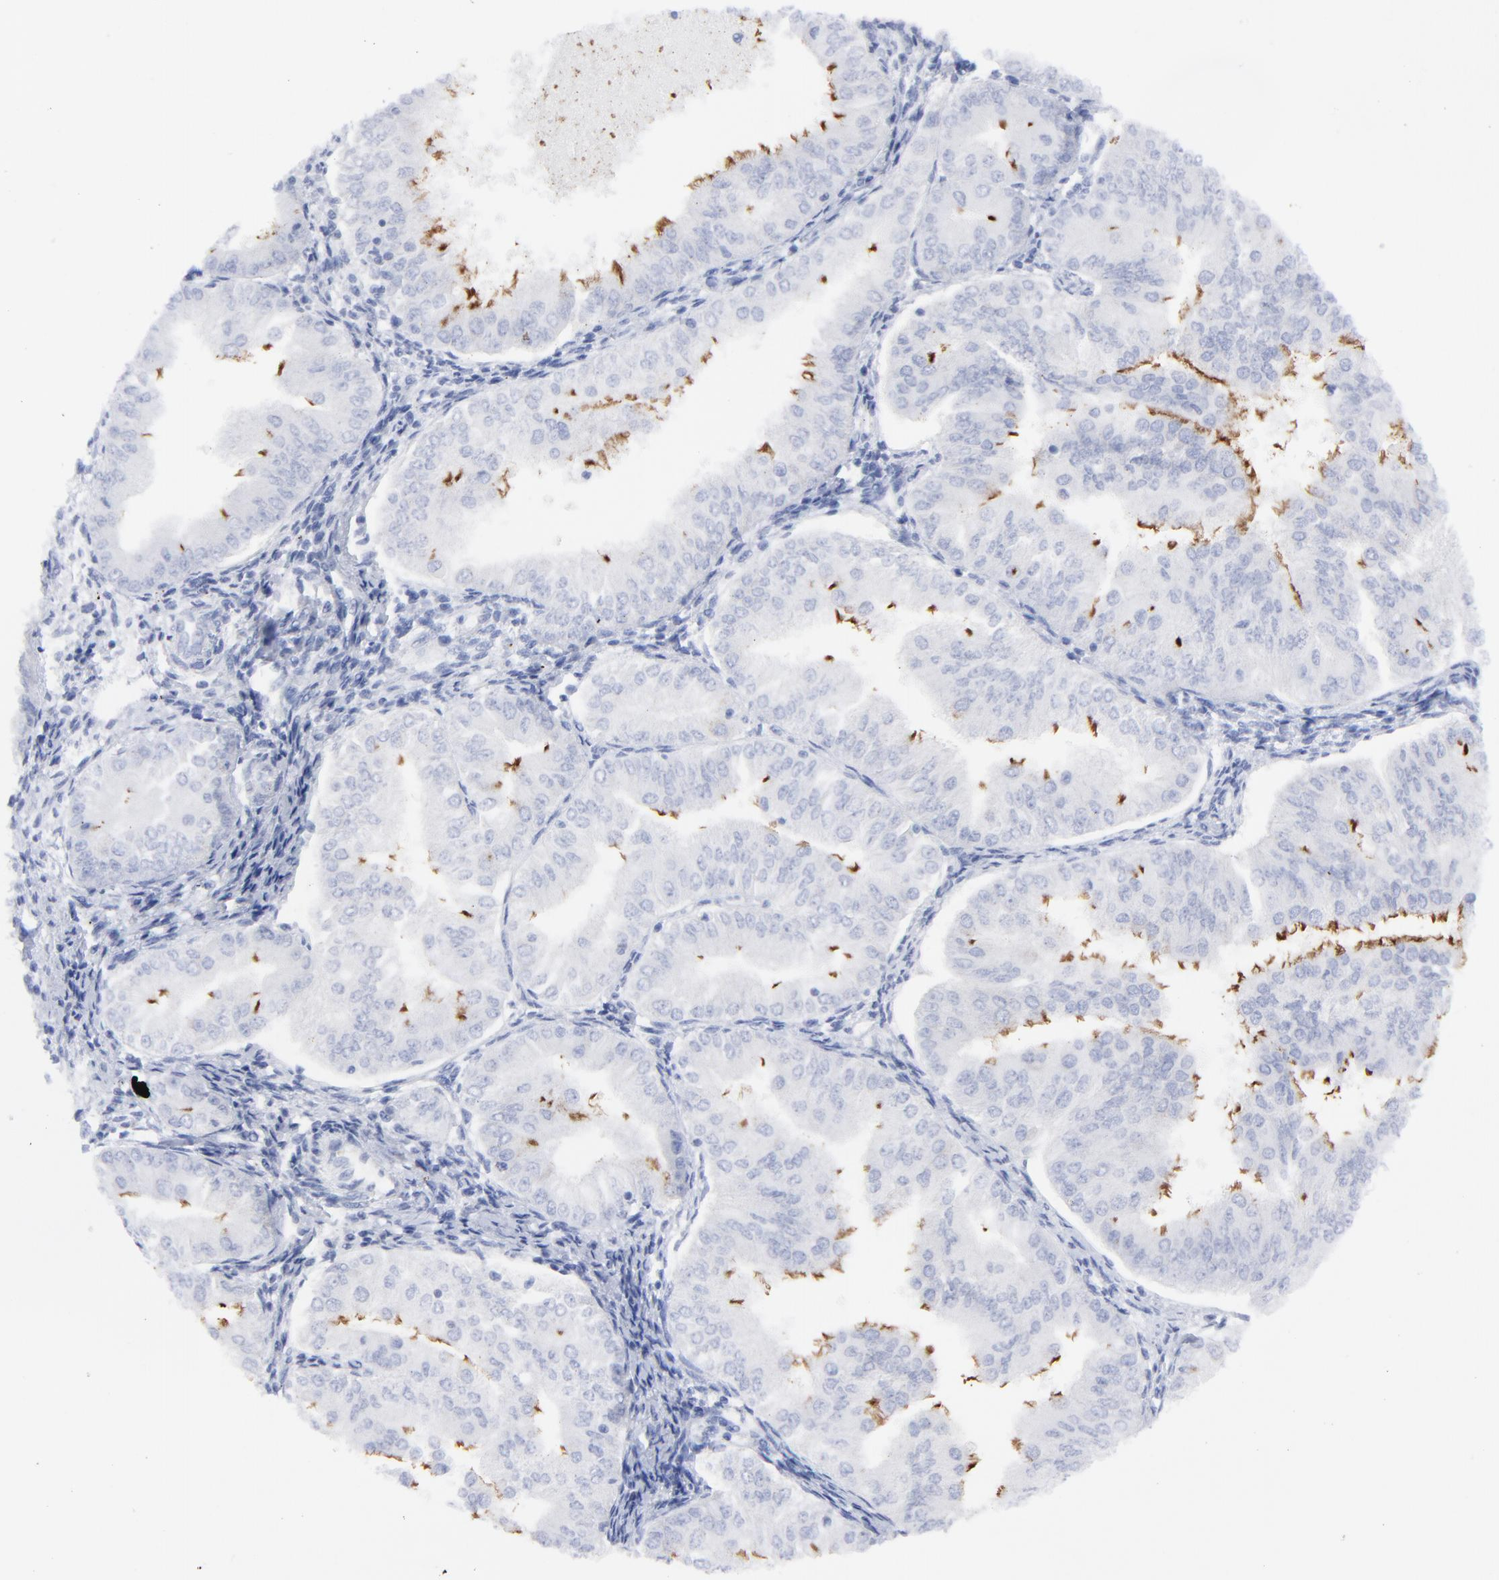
{"staining": {"intensity": "strong", "quantity": "<25%", "location": "cytoplasmic/membranous"}, "tissue": "endometrial cancer", "cell_type": "Tumor cells", "image_type": "cancer", "snomed": [{"axis": "morphology", "description": "Adenocarcinoma, NOS"}, {"axis": "topography", "description": "Endometrium"}], "caption": "DAB (3,3'-diaminobenzidine) immunohistochemical staining of endometrial cancer (adenocarcinoma) exhibits strong cytoplasmic/membranous protein positivity in about <25% of tumor cells.", "gene": "CNTN3", "patient": {"sex": "female", "age": 53}}